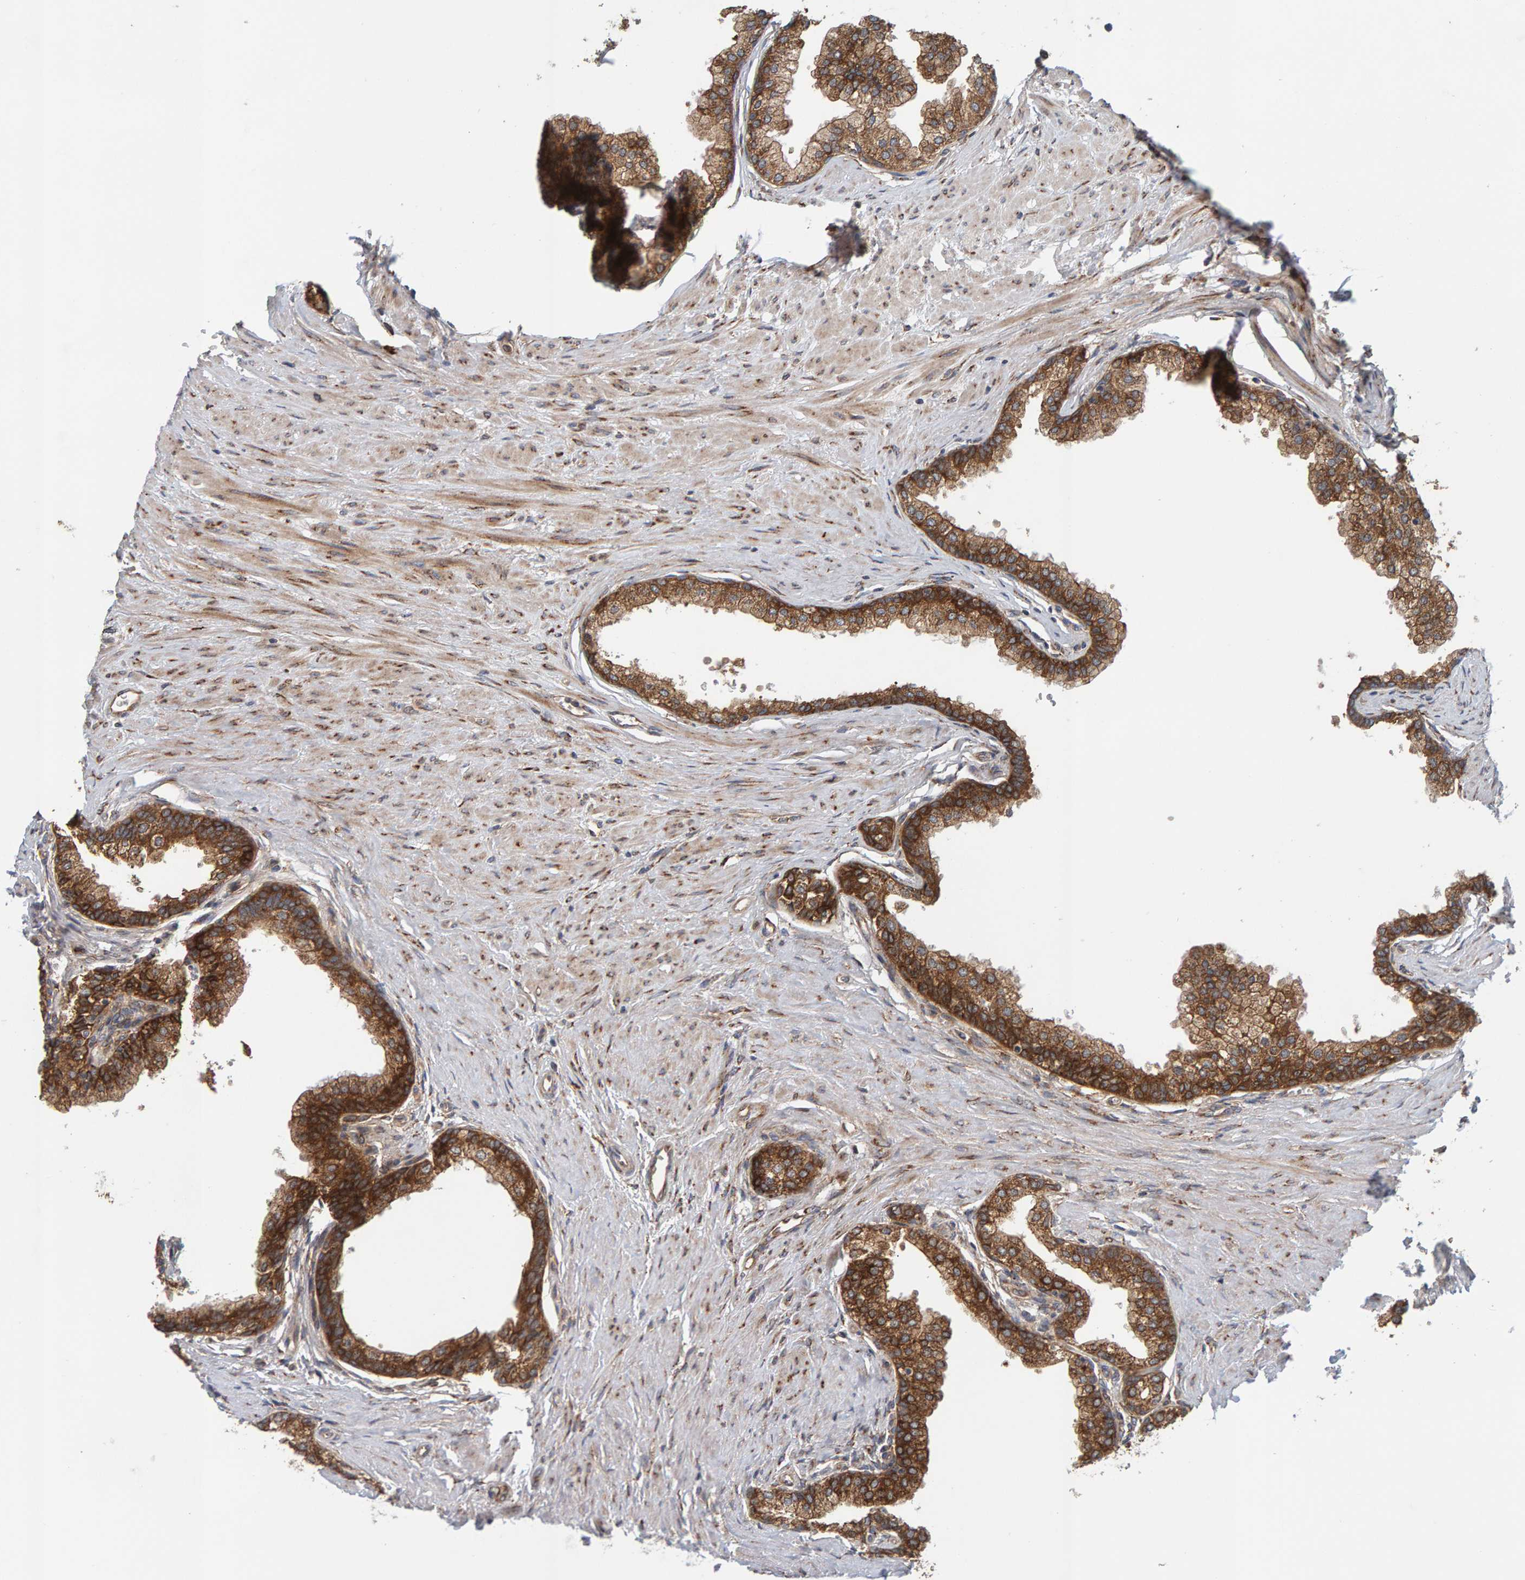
{"staining": {"intensity": "strong", "quantity": ">75%", "location": "cytoplasmic/membranous"}, "tissue": "prostate", "cell_type": "Glandular cells", "image_type": "normal", "snomed": [{"axis": "morphology", "description": "Normal tissue, NOS"}, {"axis": "morphology", "description": "Urothelial carcinoma, Low grade"}, {"axis": "topography", "description": "Urinary bladder"}, {"axis": "topography", "description": "Prostate"}], "caption": "Prostate stained for a protein (brown) shows strong cytoplasmic/membranous positive expression in approximately >75% of glandular cells.", "gene": "BAIAP2", "patient": {"sex": "male", "age": 60}}